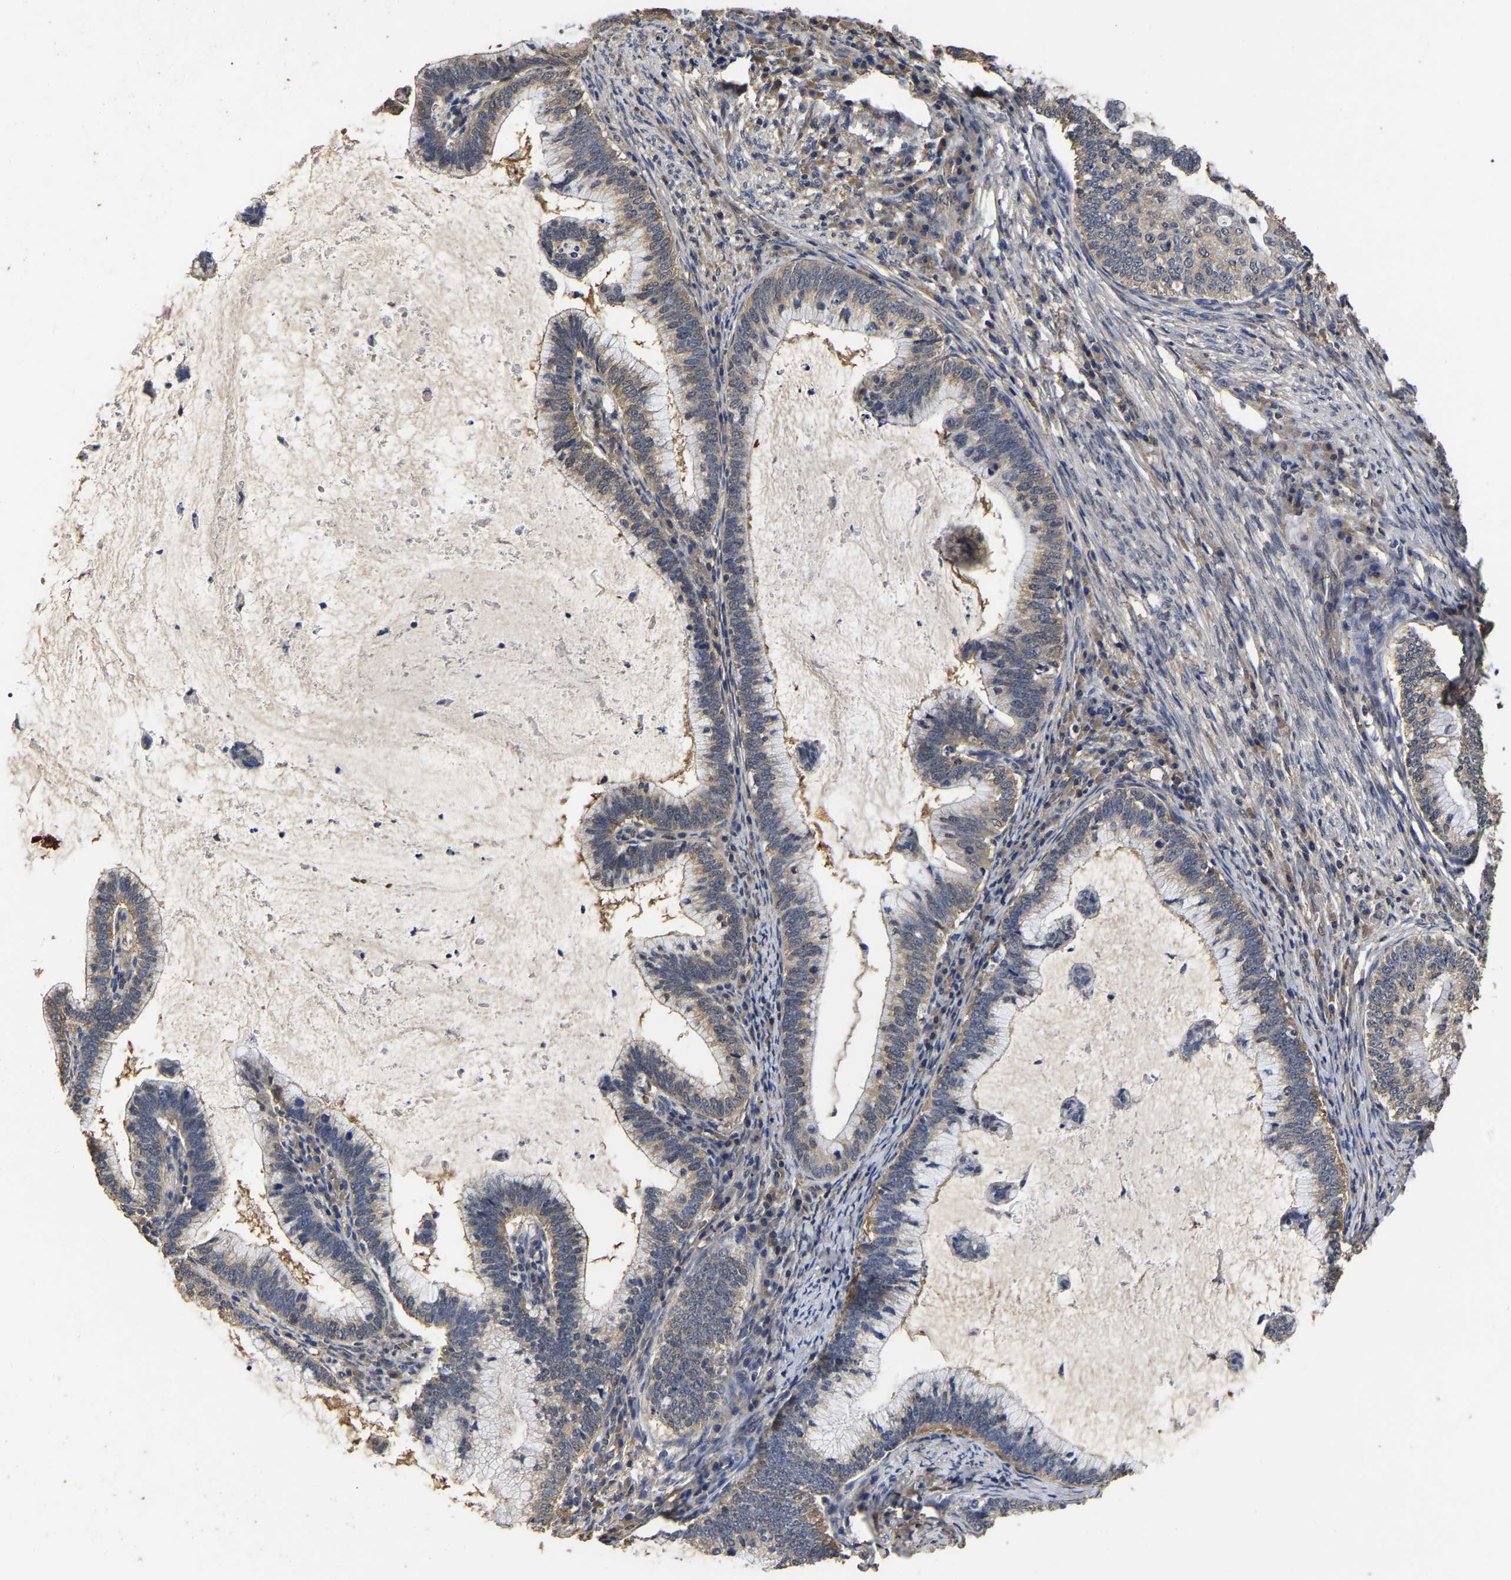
{"staining": {"intensity": "weak", "quantity": ">75%", "location": "cytoplasmic/membranous"}, "tissue": "cervical cancer", "cell_type": "Tumor cells", "image_type": "cancer", "snomed": [{"axis": "morphology", "description": "Adenocarcinoma, NOS"}, {"axis": "topography", "description": "Cervix"}], "caption": "High-magnification brightfield microscopy of cervical cancer stained with DAB (brown) and counterstained with hematoxylin (blue). tumor cells exhibit weak cytoplasmic/membranous expression is appreciated in approximately>75% of cells.", "gene": "STK32C", "patient": {"sex": "female", "age": 36}}